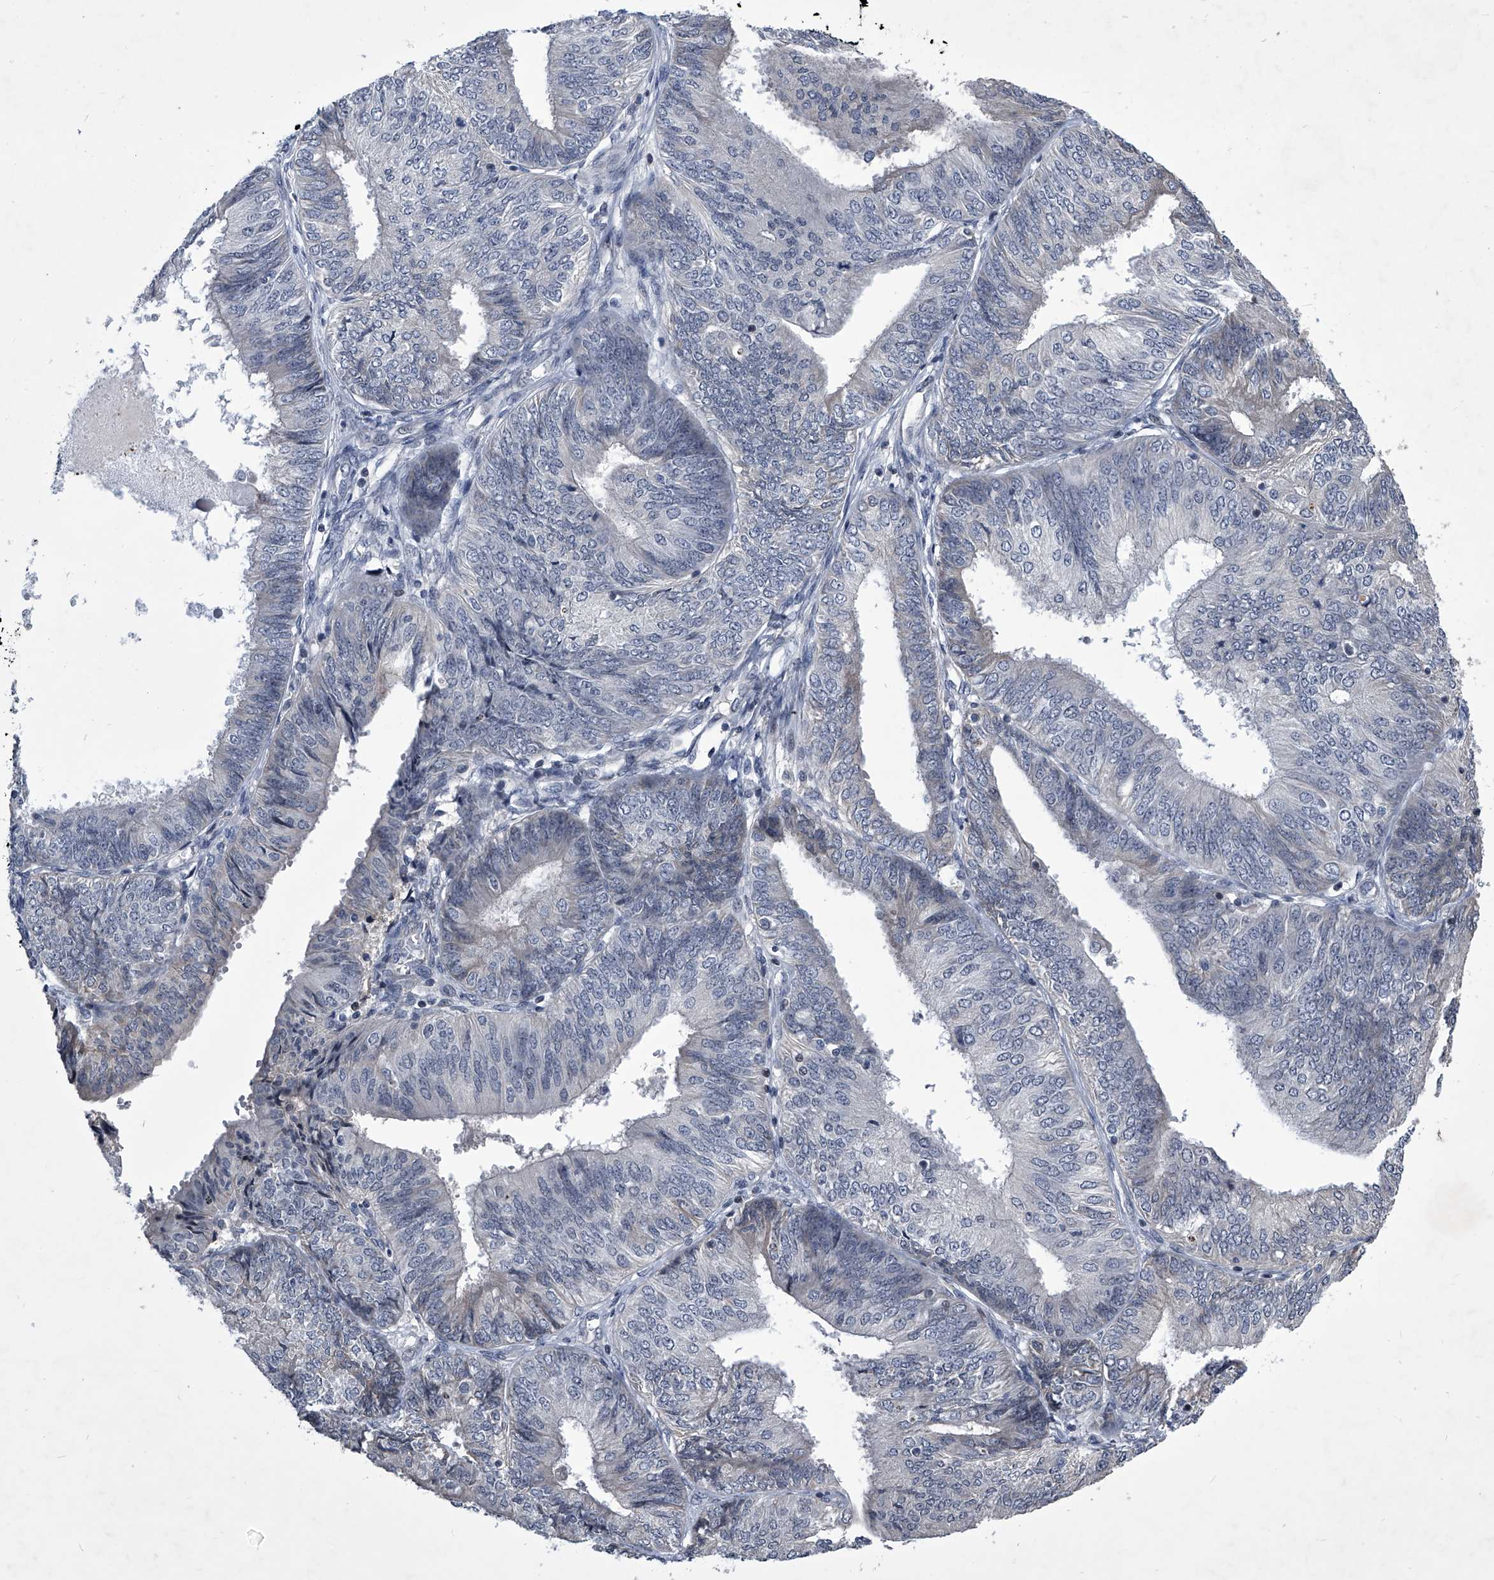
{"staining": {"intensity": "negative", "quantity": "none", "location": "none"}, "tissue": "endometrial cancer", "cell_type": "Tumor cells", "image_type": "cancer", "snomed": [{"axis": "morphology", "description": "Adenocarcinoma, NOS"}, {"axis": "topography", "description": "Endometrium"}], "caption": "This histopathology image is of endometrial cancer (adenocarcinoma) stained with immunohistochemistry to label a protein in brown with the nuclei are counter-stained blue. There is no staining in tumor cells.", "gene": "ZNF76", "patient": {"sex": "female", "age": 58}}